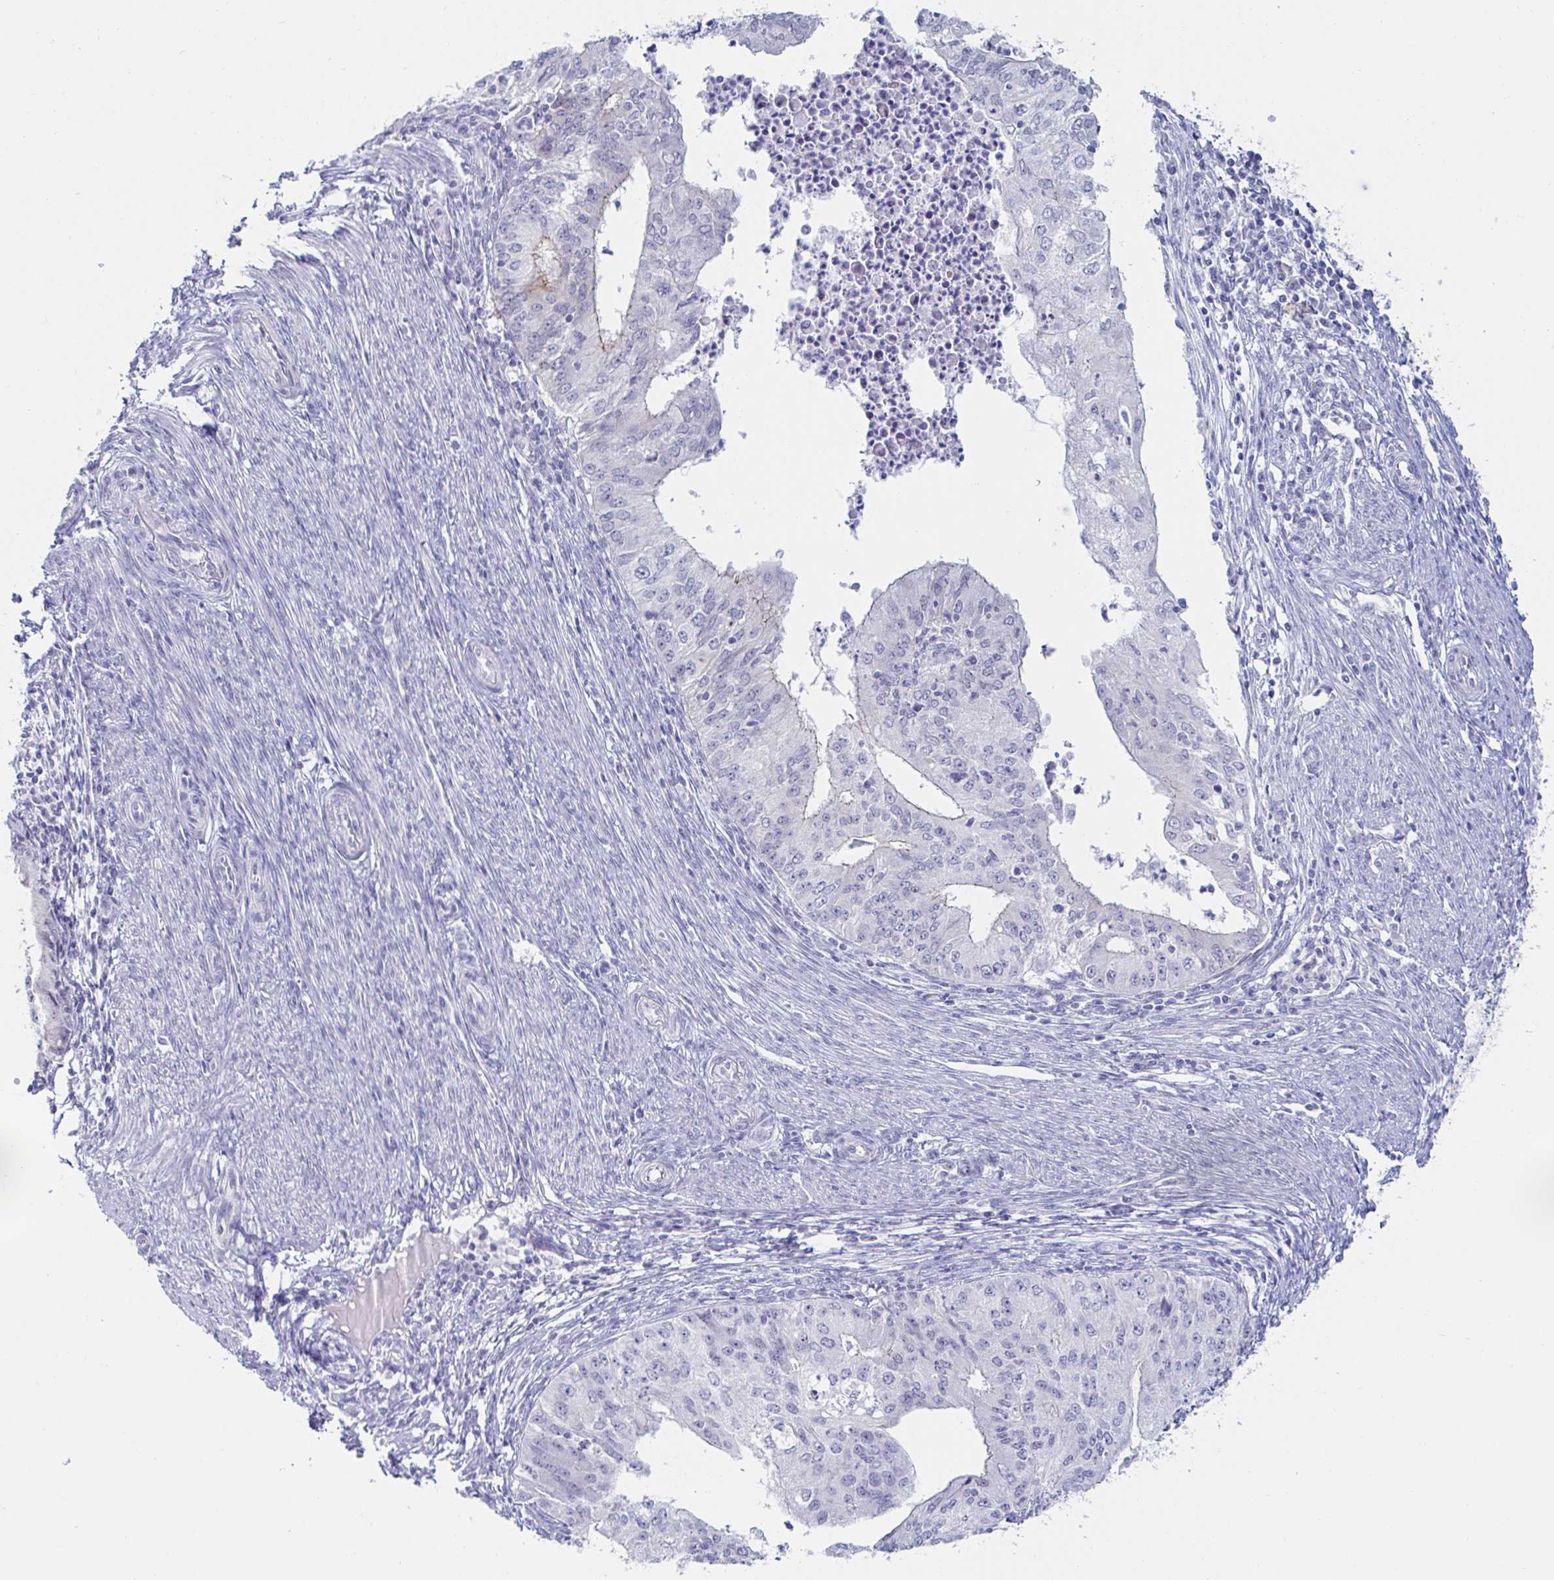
{"staining": {"intensity": "negative", "quantity": "none", "location": "none"}, "tissue": "endometrial cancer", "cell_type": "Tumor cells", "image_type": "cancer", "snomed": [{"axis": "morphology", "description": "Adenocarcinoma, NOS"}, {"axis": "topography", "description": "Endometrium"}], "caption": "The photomicrograph shows no staining of tumor cells in endometrial cancer.", "gene": "OR10K1", "patient": {"sex": "female", "age": 50}}